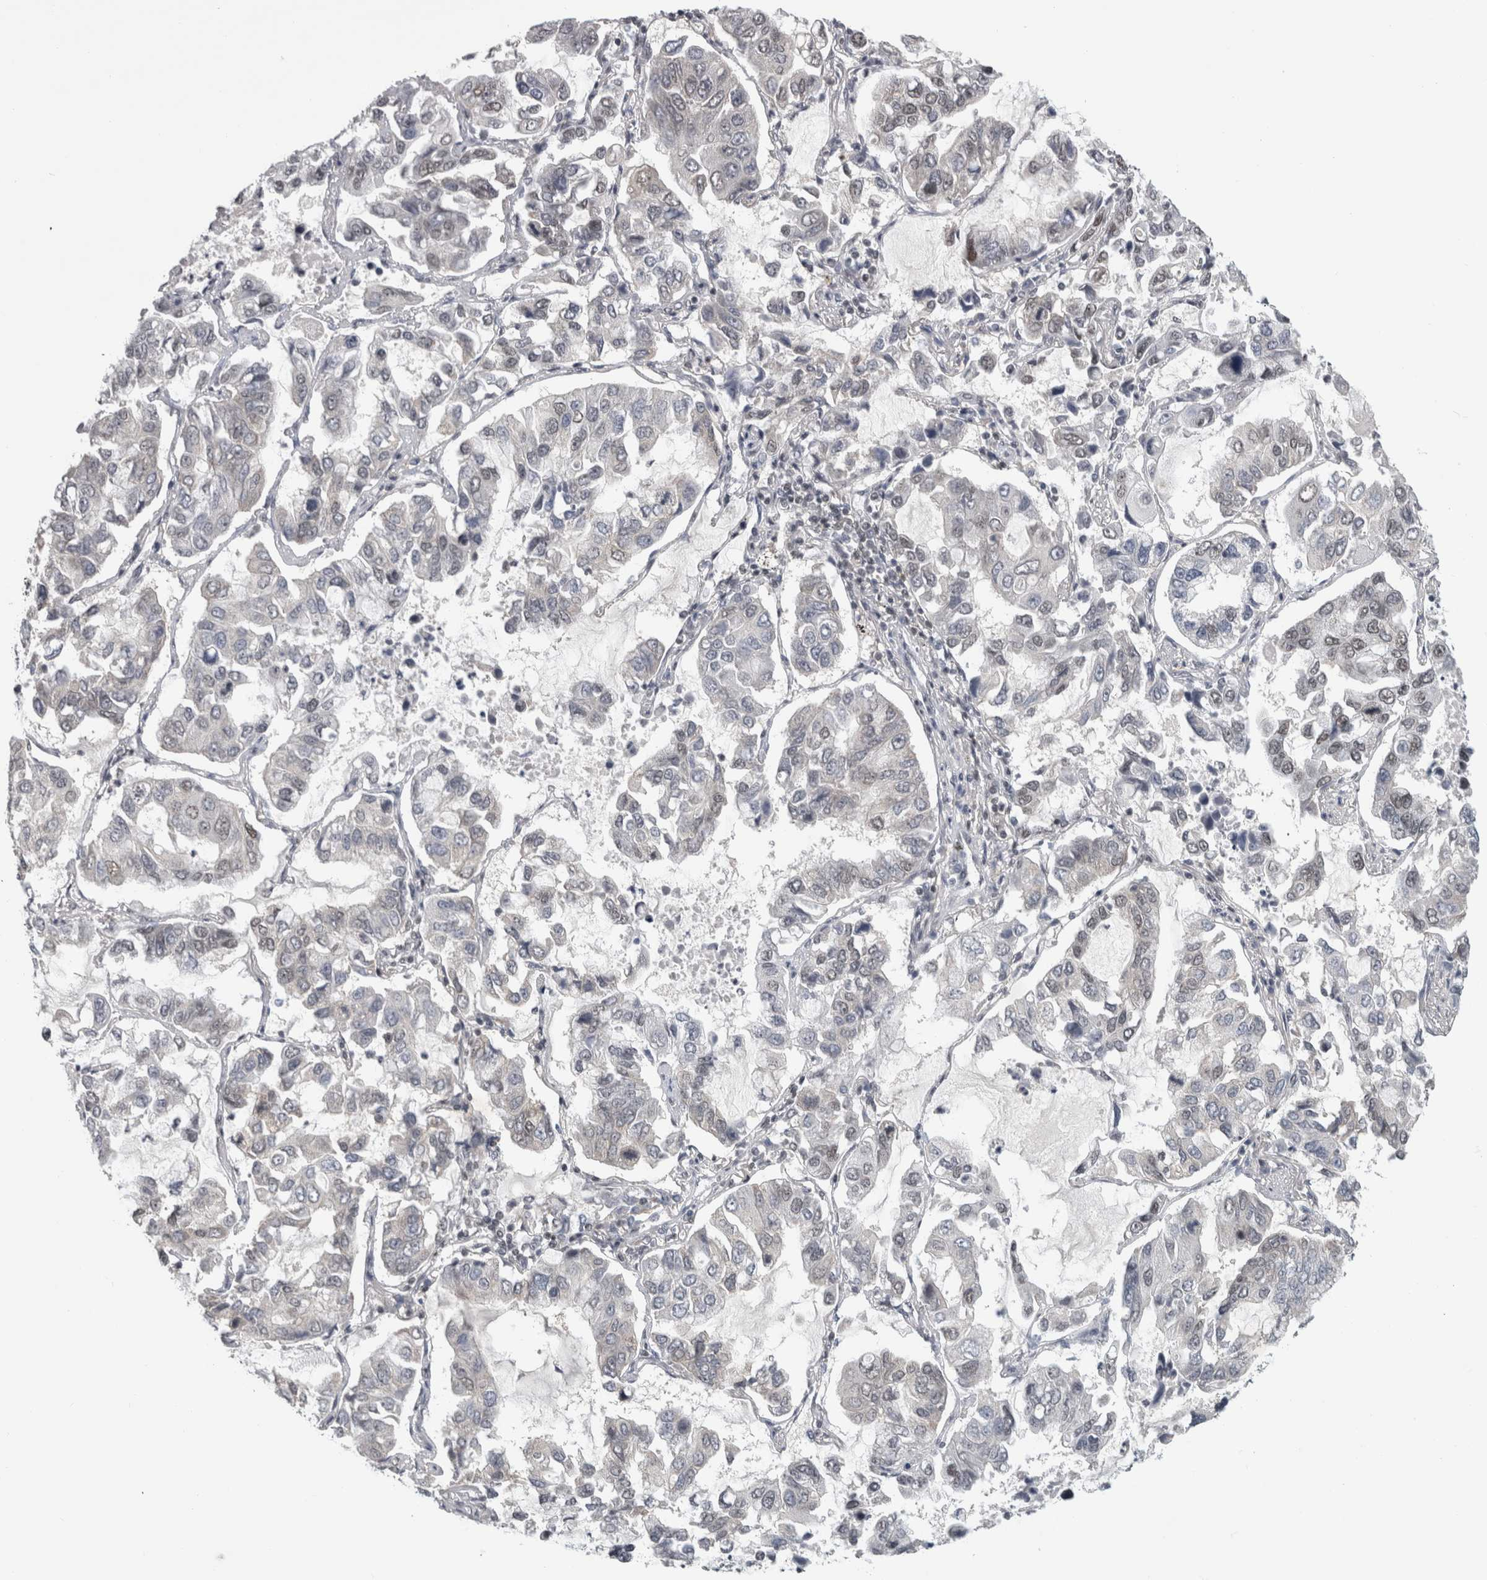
{"staining": {"intensity": "negative", "quantity": "none", "location": "none"}, "tissue": "lung cancer", "cell_type": "Tumor cells", "image_type": "cancer", "snomed": [{"axis": "morphology", "description": "Adenocarcinoma, NOS"}, {"axis": "topography", "description": "Lung"}], "caption": "Tumor cells show no significant protein expression in lung adenocarcinoma.", "gene": "ARID4B", "patient": {"sex": "male", "age": 64}}